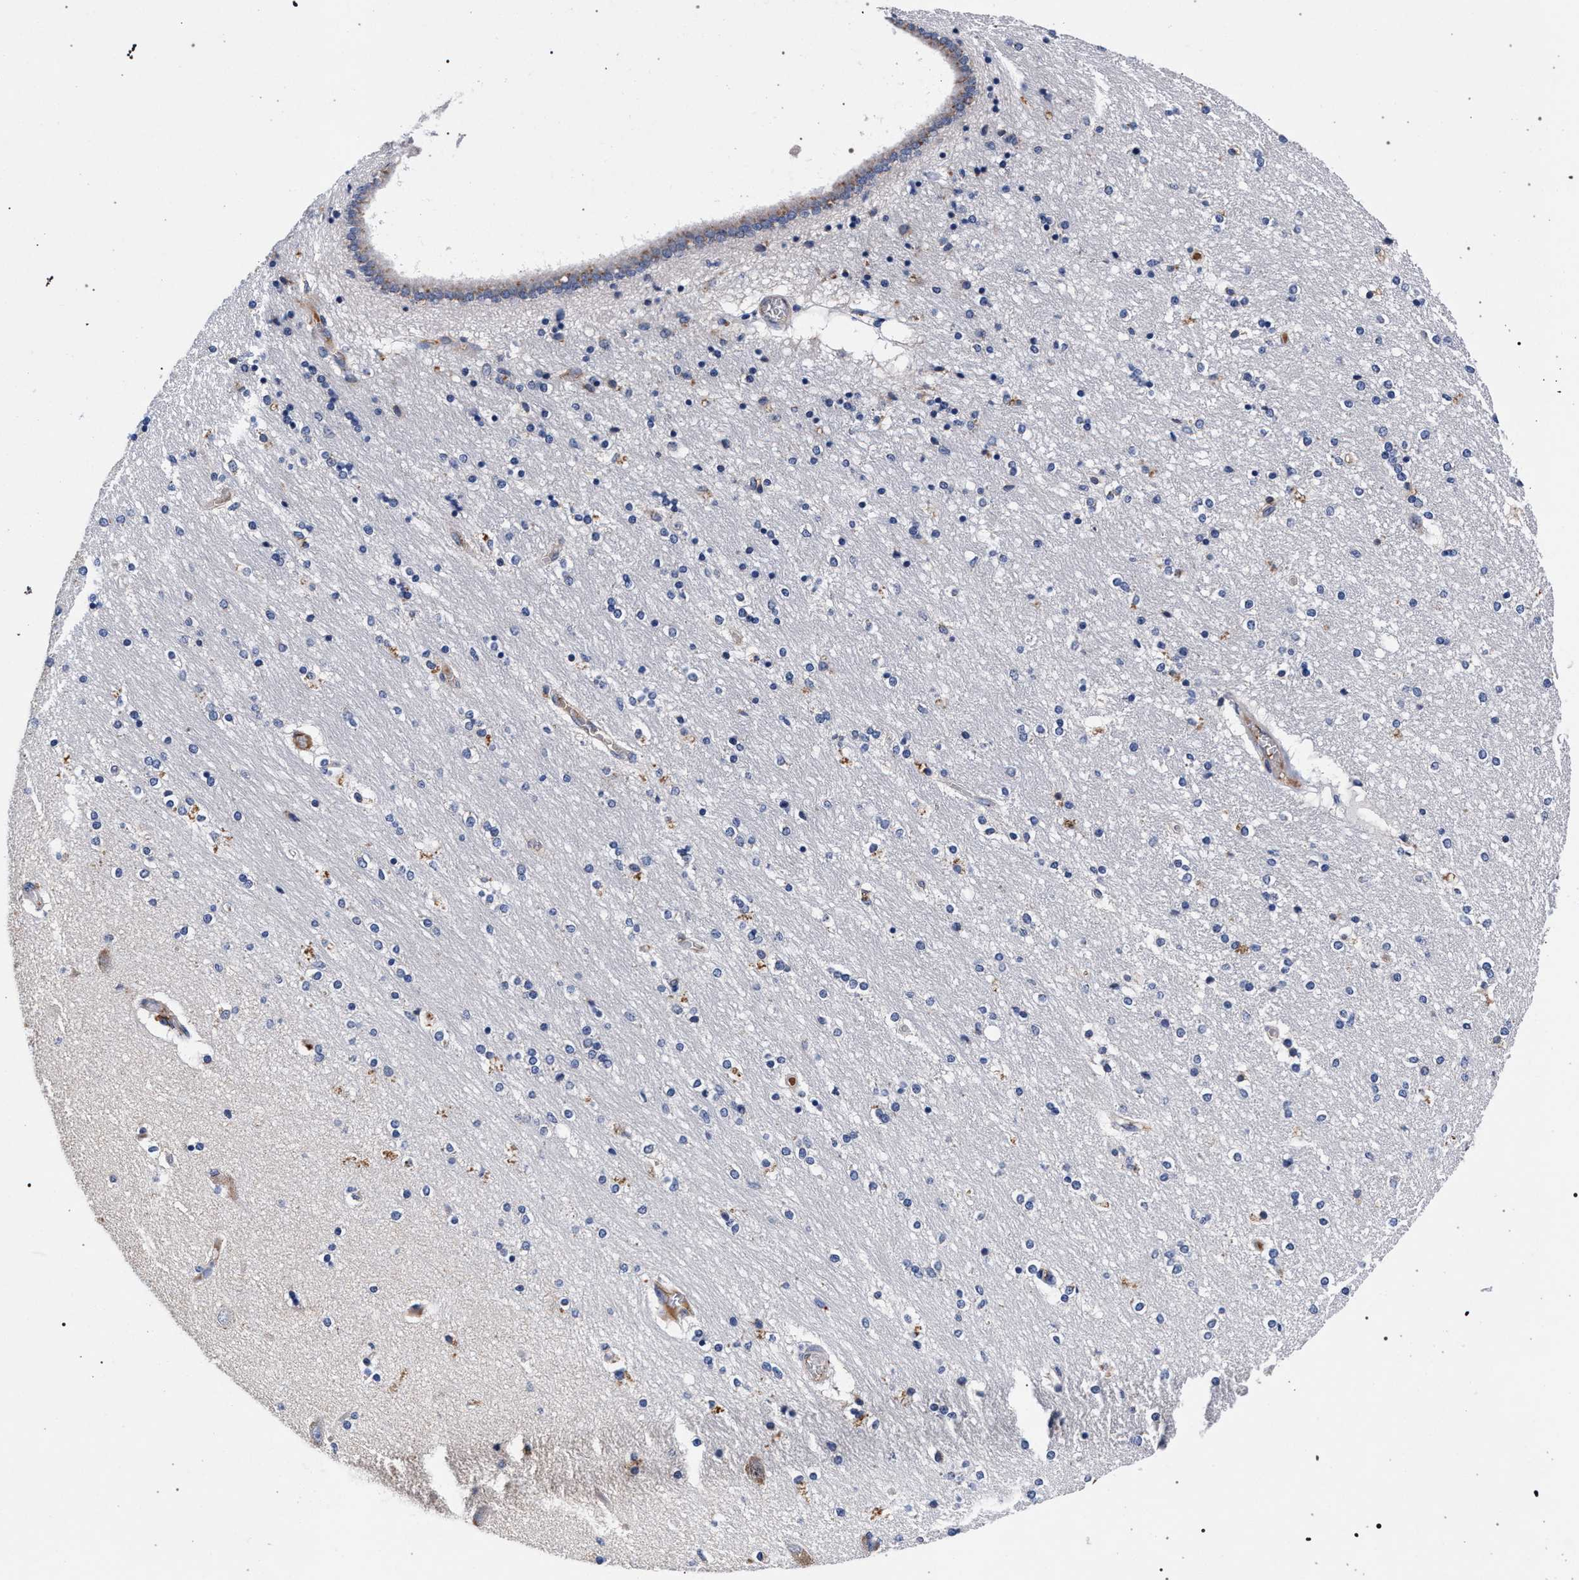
{"staining": {"intensity": "negative", "quantity": "none", "location": "none"}, "tissue": "hippocampus", "cell_type": "Glial cells", "image_type": "normal", "snomed": [{"axis": "morphology", "description": "Normal tissue, NOS"}, {"axis": "topography", "description": "Hippocampus"}], "caption": "An immunohistochemistry histopathology image of normal hippocampus is shown. There is no staining in glial cells of hippocampus. The staining is performed using DAB (3,3'-diaminobenzidine) brown chromogen with nuclei counter-stained in using hematoxylin.", "gene": "ACOX1", "patient": {"sex": "female", "age": 54}}